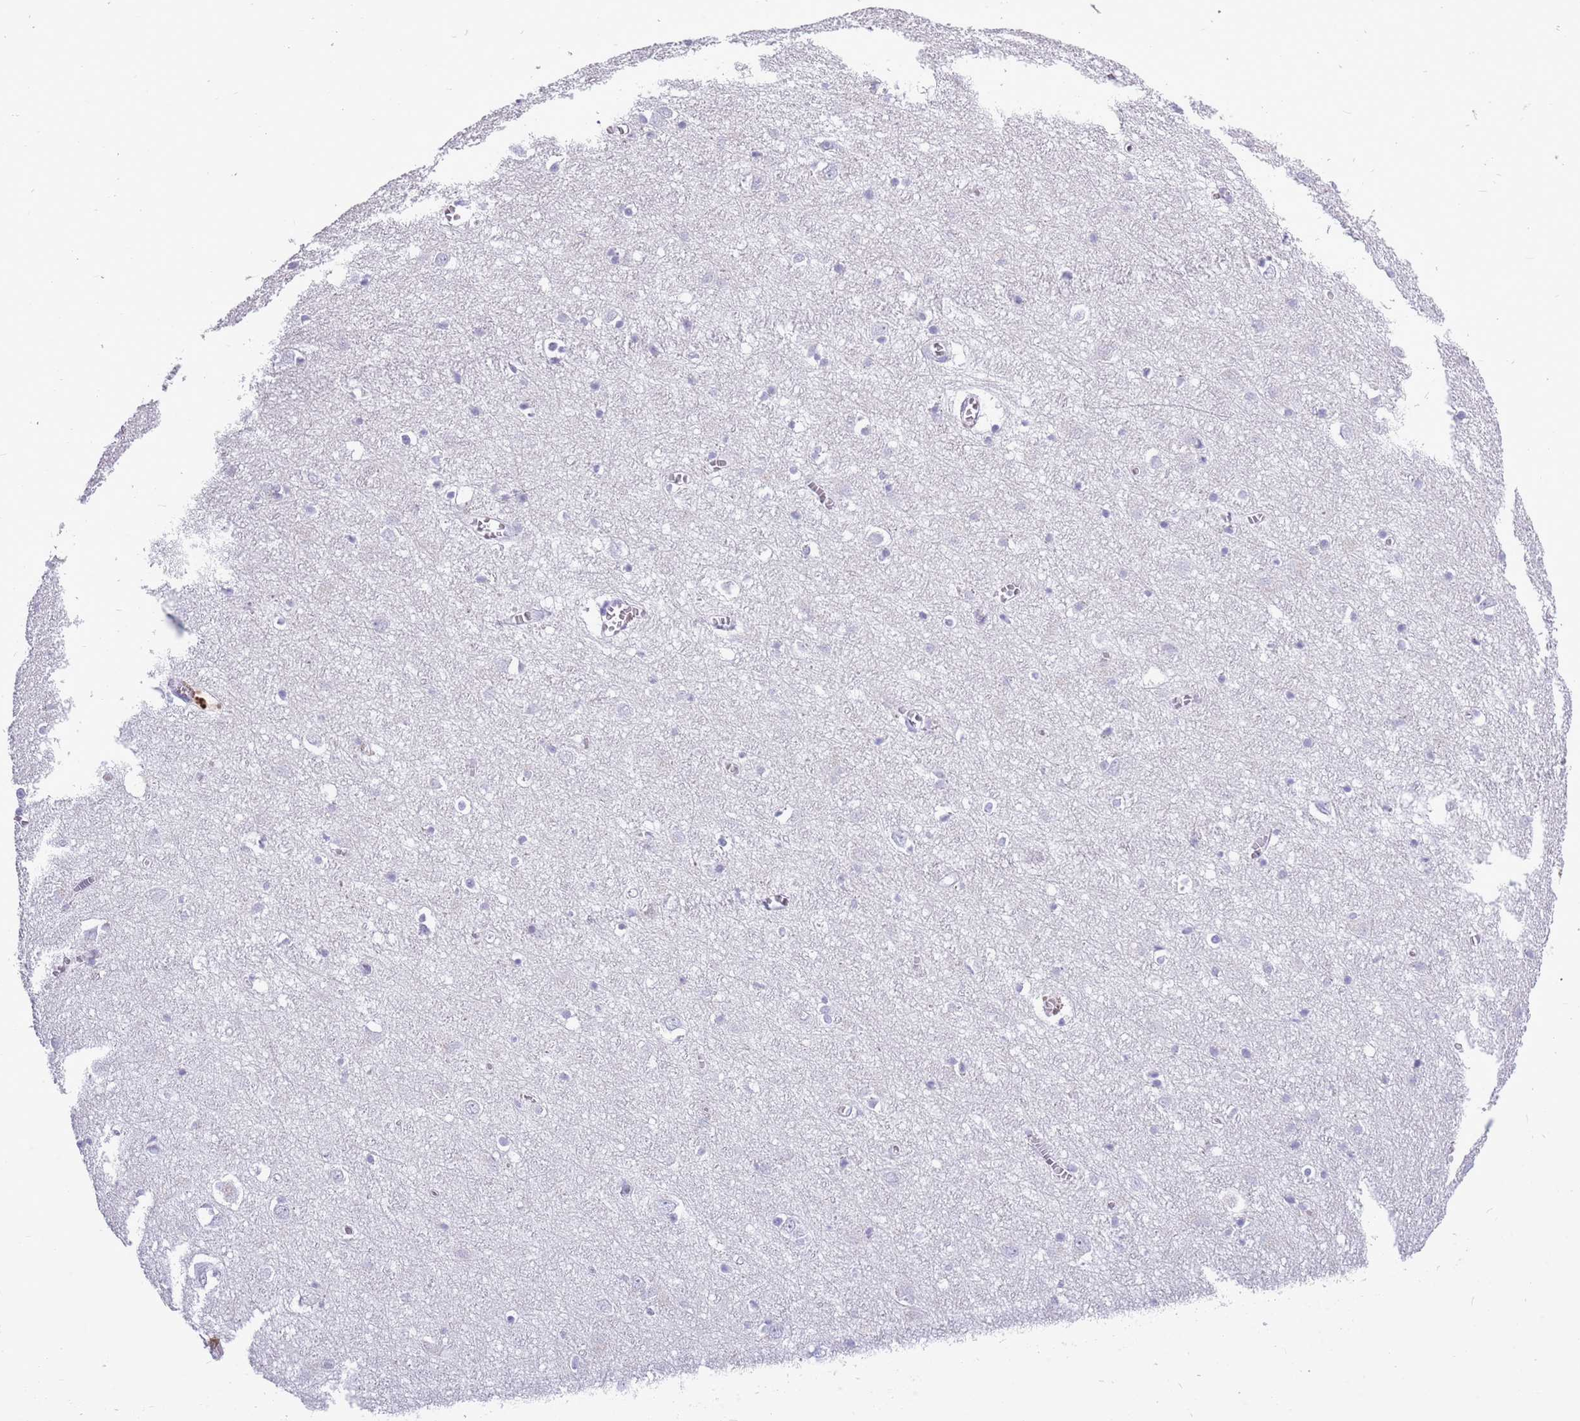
{"staining": {"intensity": "negative", "quantity": "none", "location": "none"}, "tissue": "cerebral cortex", "cell_type": "Endothelial cells", "image_type": "normal", "snomed": [{"axis": "morphology", "description": "Normal tissue, NOS"}, {"axis": "topography", "description": "Cerebral cortex"}], "caption": "This is an immunohistochemistry (IHC) micrograph of normal human cerebral cortex. There is no expression in endothelial cells.", "gene": "ZNF425", "patient": {"sex": "female", "age": 64}}